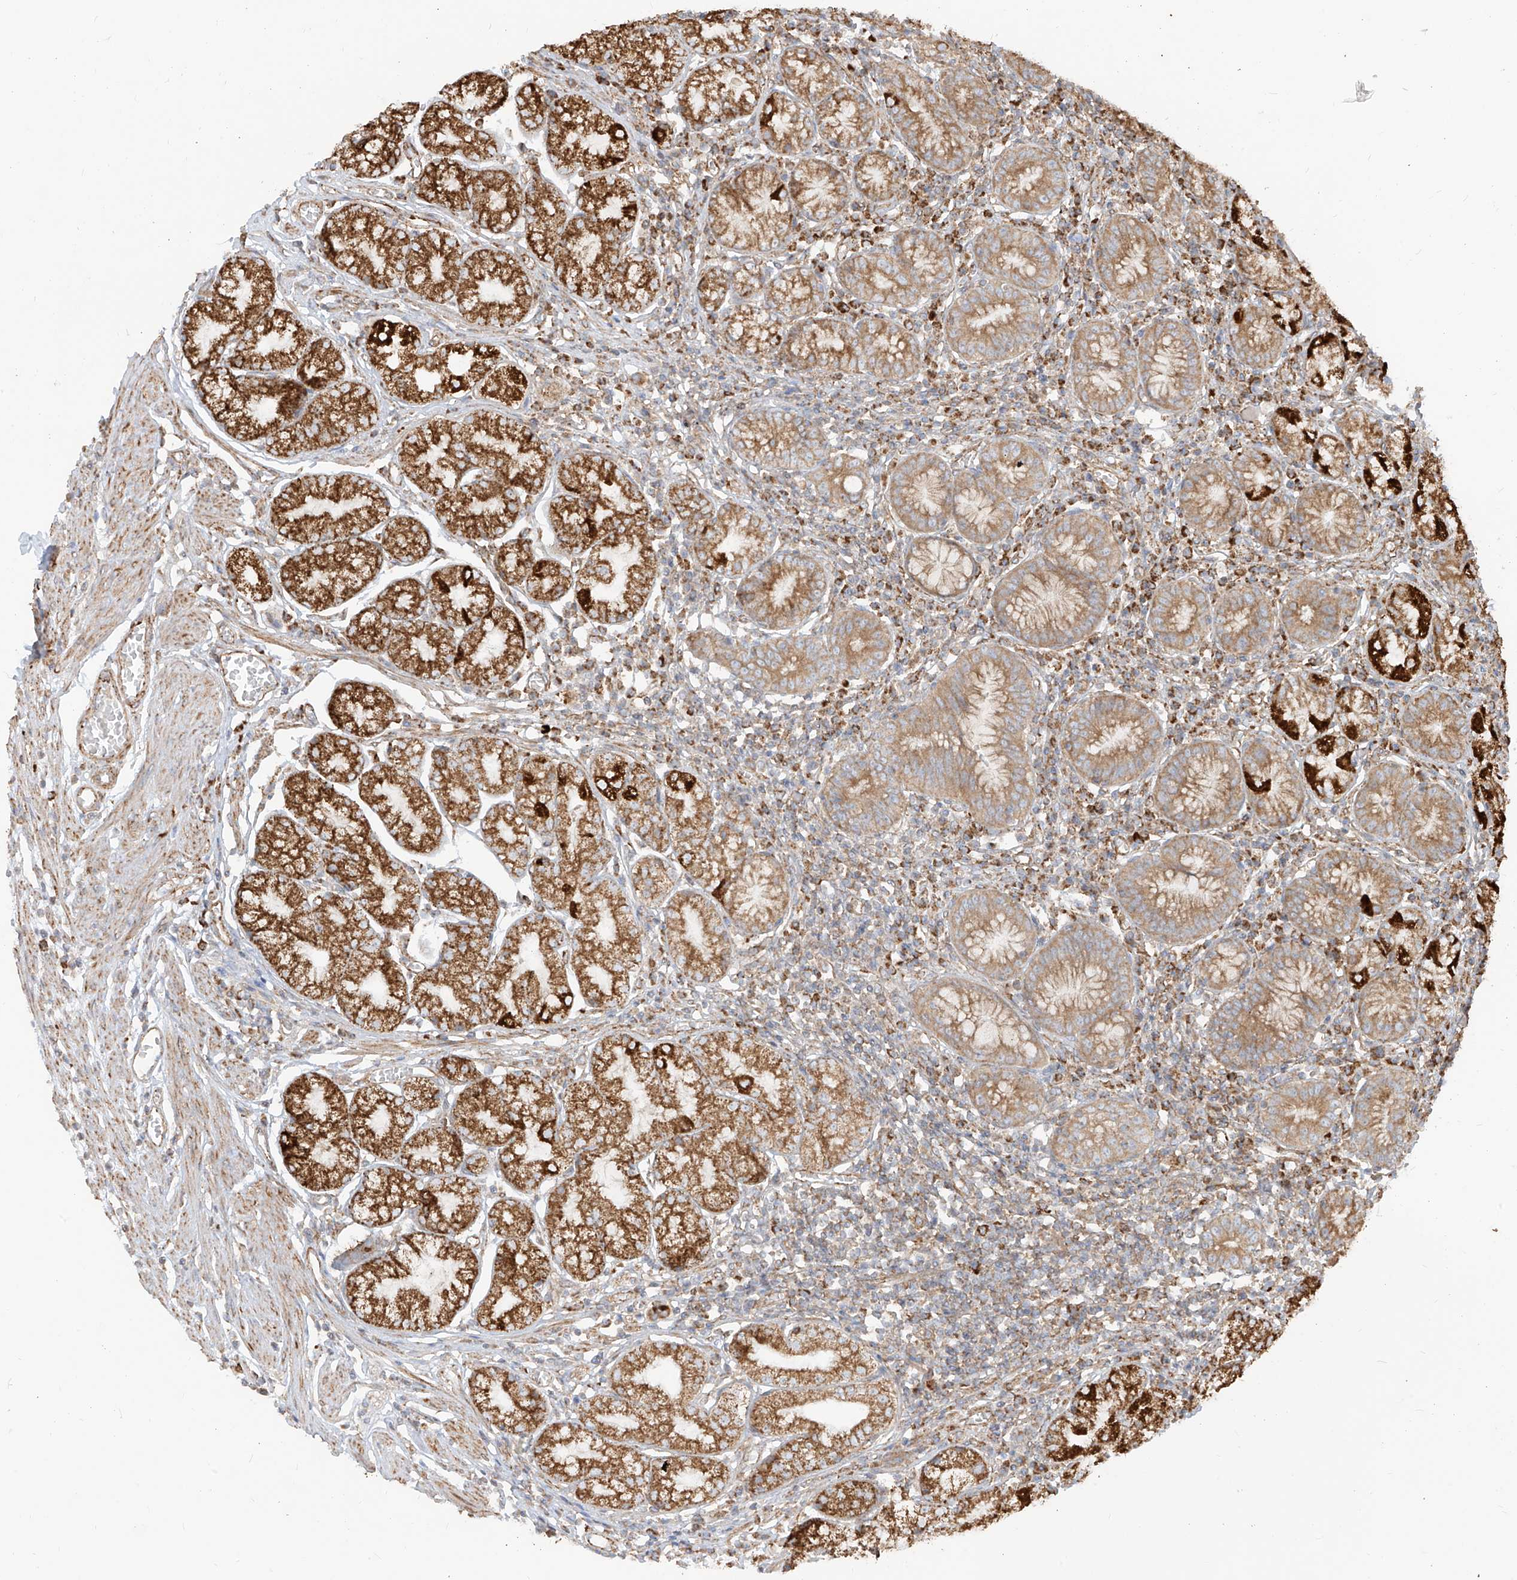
{"staining": {"intensity": "strong", "quantity": "25%-75%", "location": "cytoplasmic/membranous"}, "tissue": "stomach", "cell_type": "Glandular cells", "image_type": "normal", "snomed": [{"axis": "morphology", "description": "Normal tissue, NOS"}, {"axis": "topography", "description": "Stomach"}], "caption": "Protein staining of benign stomach demonstrates strong cytoplasmic/membranous positivity in approximately 25%-75% of glandular cells.", "gene": "PLCL1", "patient": {"sex": "male", "age": 55}}